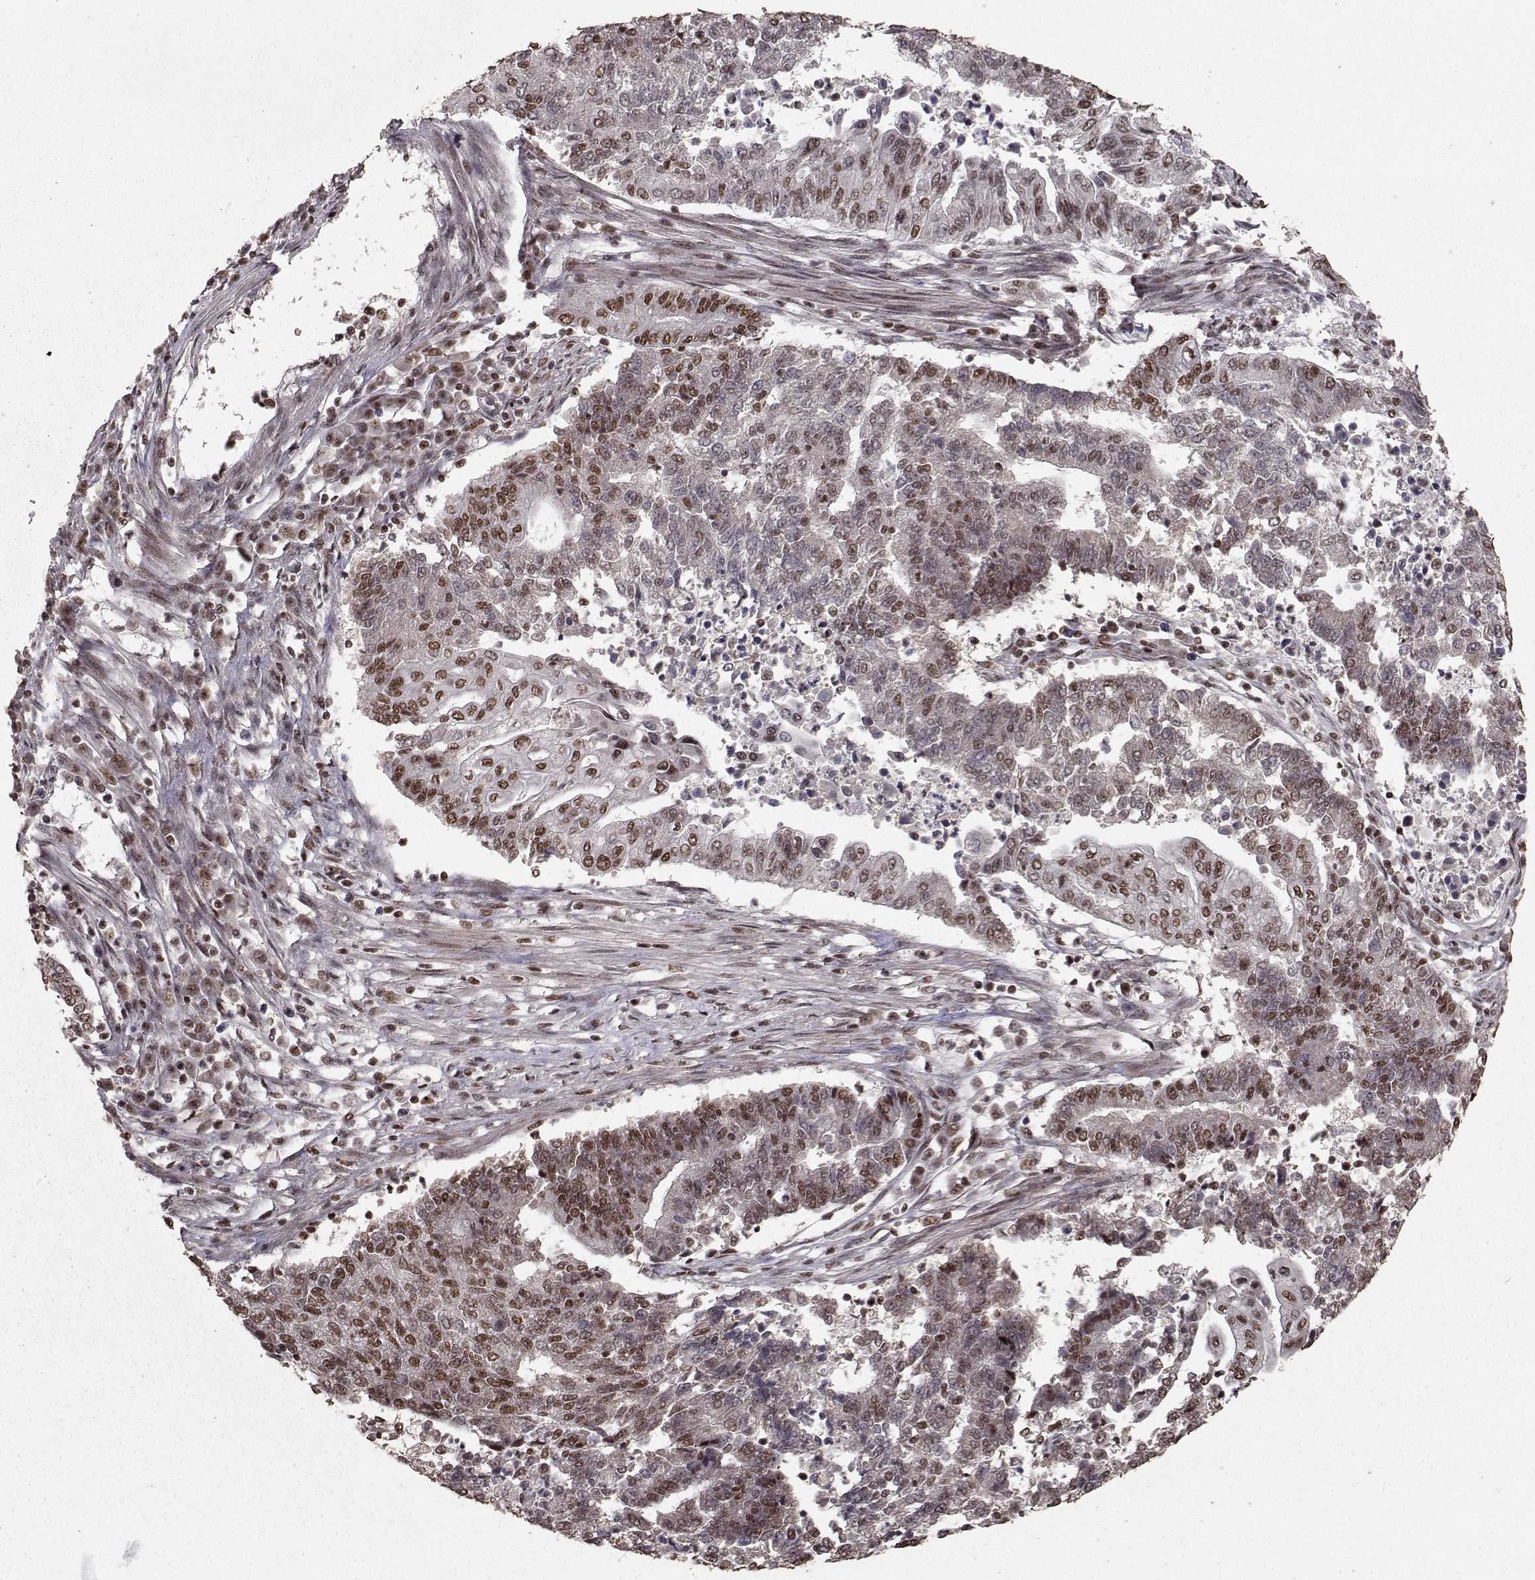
{"staining": {"intensity": "strong", "quantity": "25%-75%", "location": "nuclear"}, "tissue": "endometrial cancer", "cell_type": "Tumor cells", "image_type": "cancer", "snomed": [{"axis": "morphology", "description": "Adenocarcinoma, NOS"}, {"axis": "topography", "description": "Uterus"}, {"axis": "topography", "description": "Endometrium"}], "caption": "The image shows staining of endometrial adenocarcinoma, revealing strong nuclear protein expression (brown color) within tumor cells.", "gene": "SF1", "patient": {"sex": "female", "age": 54}}